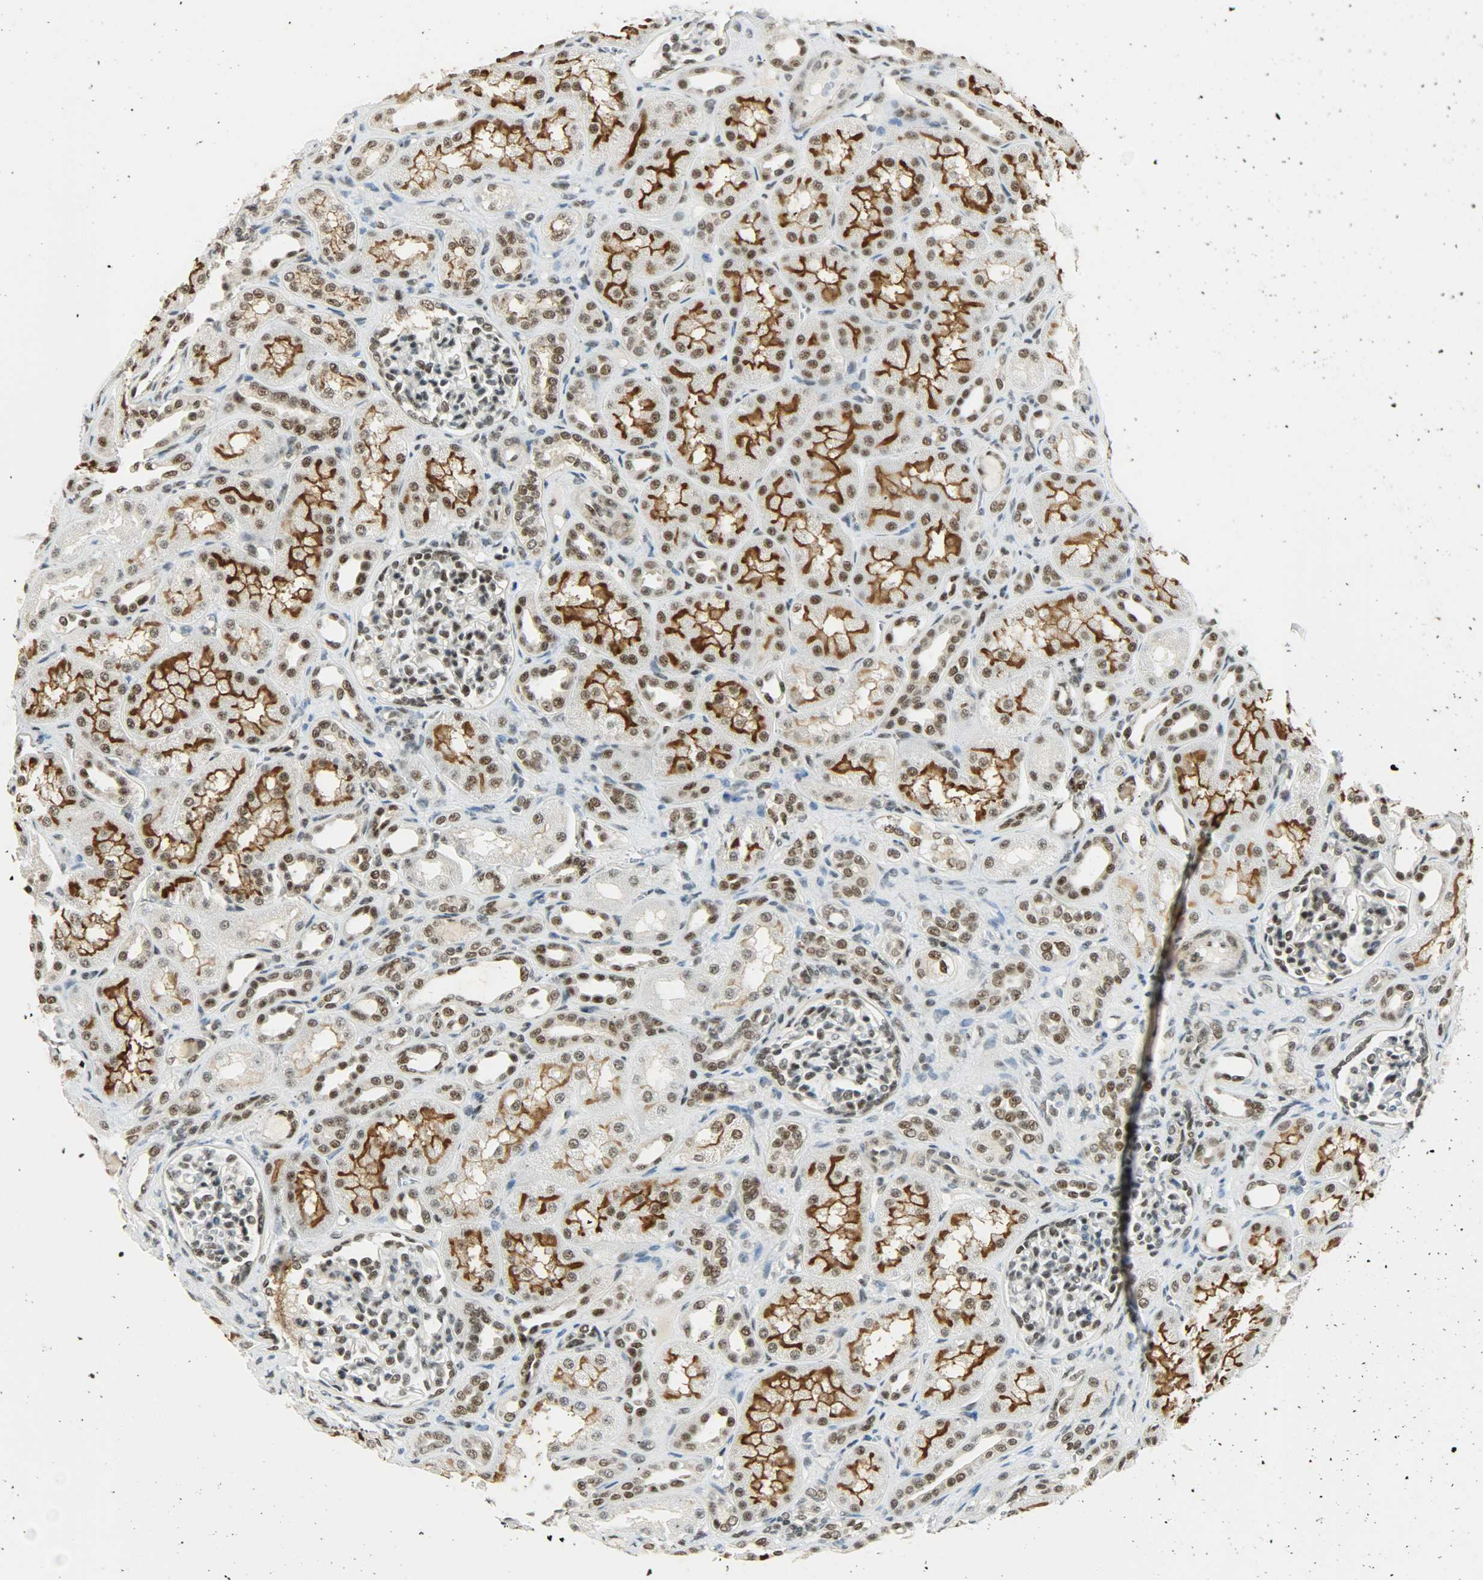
{"staining": {"intensity": "moderate", "quantity": ">75%", "location": "nuclear"}, "tissue": "kidney", "cell_type": "Cells in glomeruli", "image_type": "normal", "snomed": [{"axis": "morphology", "description": "Normal tissue, NOS"}, {"axis": "topography", "description": "Kidney"}], "caption": "Cells in glomeruli show moderate nuclear positivity in approximately >75% of cells in normal kidney.", "gene": "SUGP1", "patient": {"sex": "male", "age": 7}}